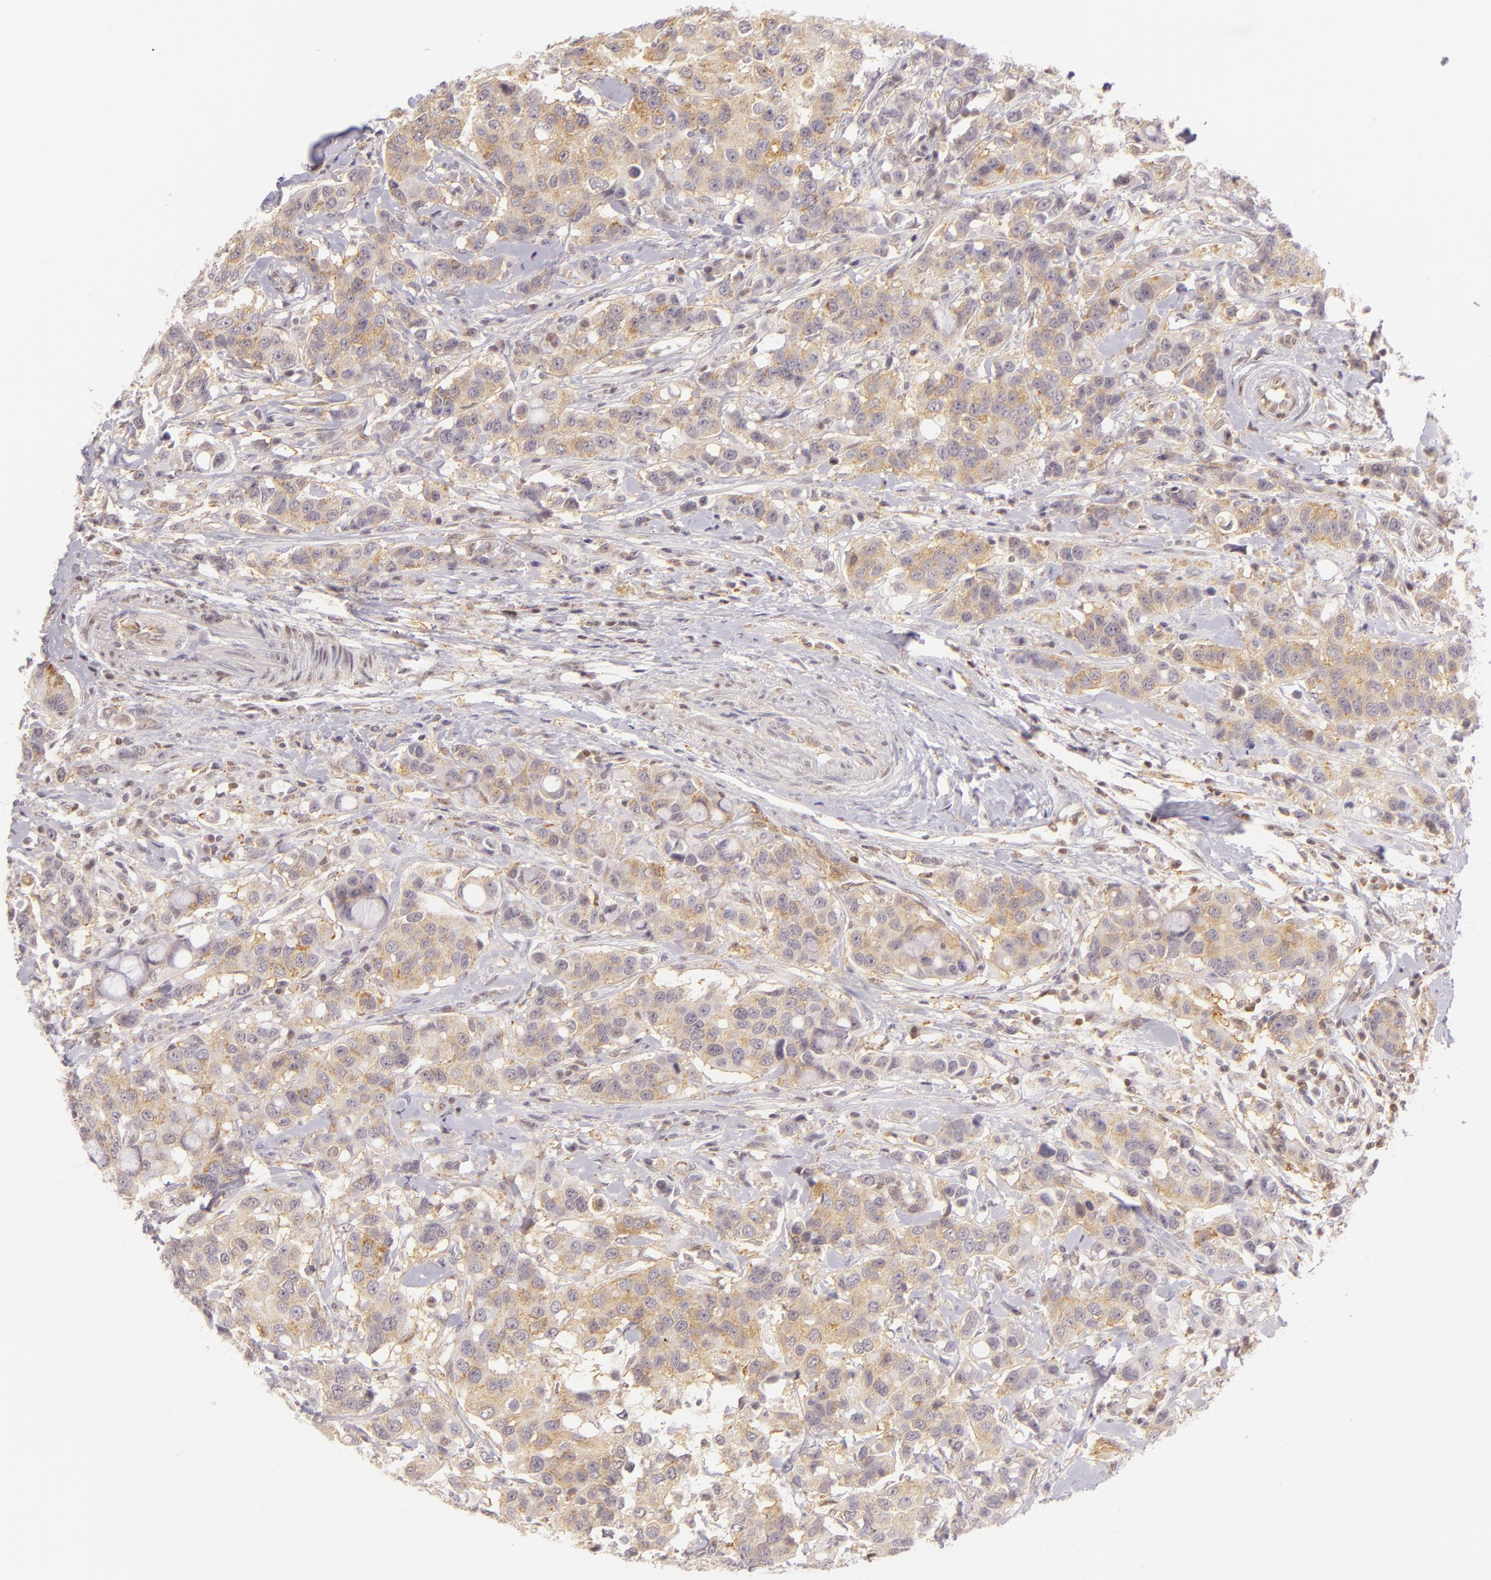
{"staining": {"intensity": "moderate", "quantity": "<25%", "location": "cytoplasmic/membranous"}, "tissue": "breast cancer", "cell_type": "Tumor cells", "image_type": "cancer", "snomed": [{"axis": "morphology", "description": "Duct carcinoma"}, {"axis": "topography", "description": "Breast"}], "caption": "IHC micrograph of human breast cancer stained for a protein (brown), which demonstrates low levels of moderate cytoplasmic/membranous staining in approximately <25% of tumor cells.", "gene": "IMPDH1", "patient": {"sex": "female", "age": 27}}